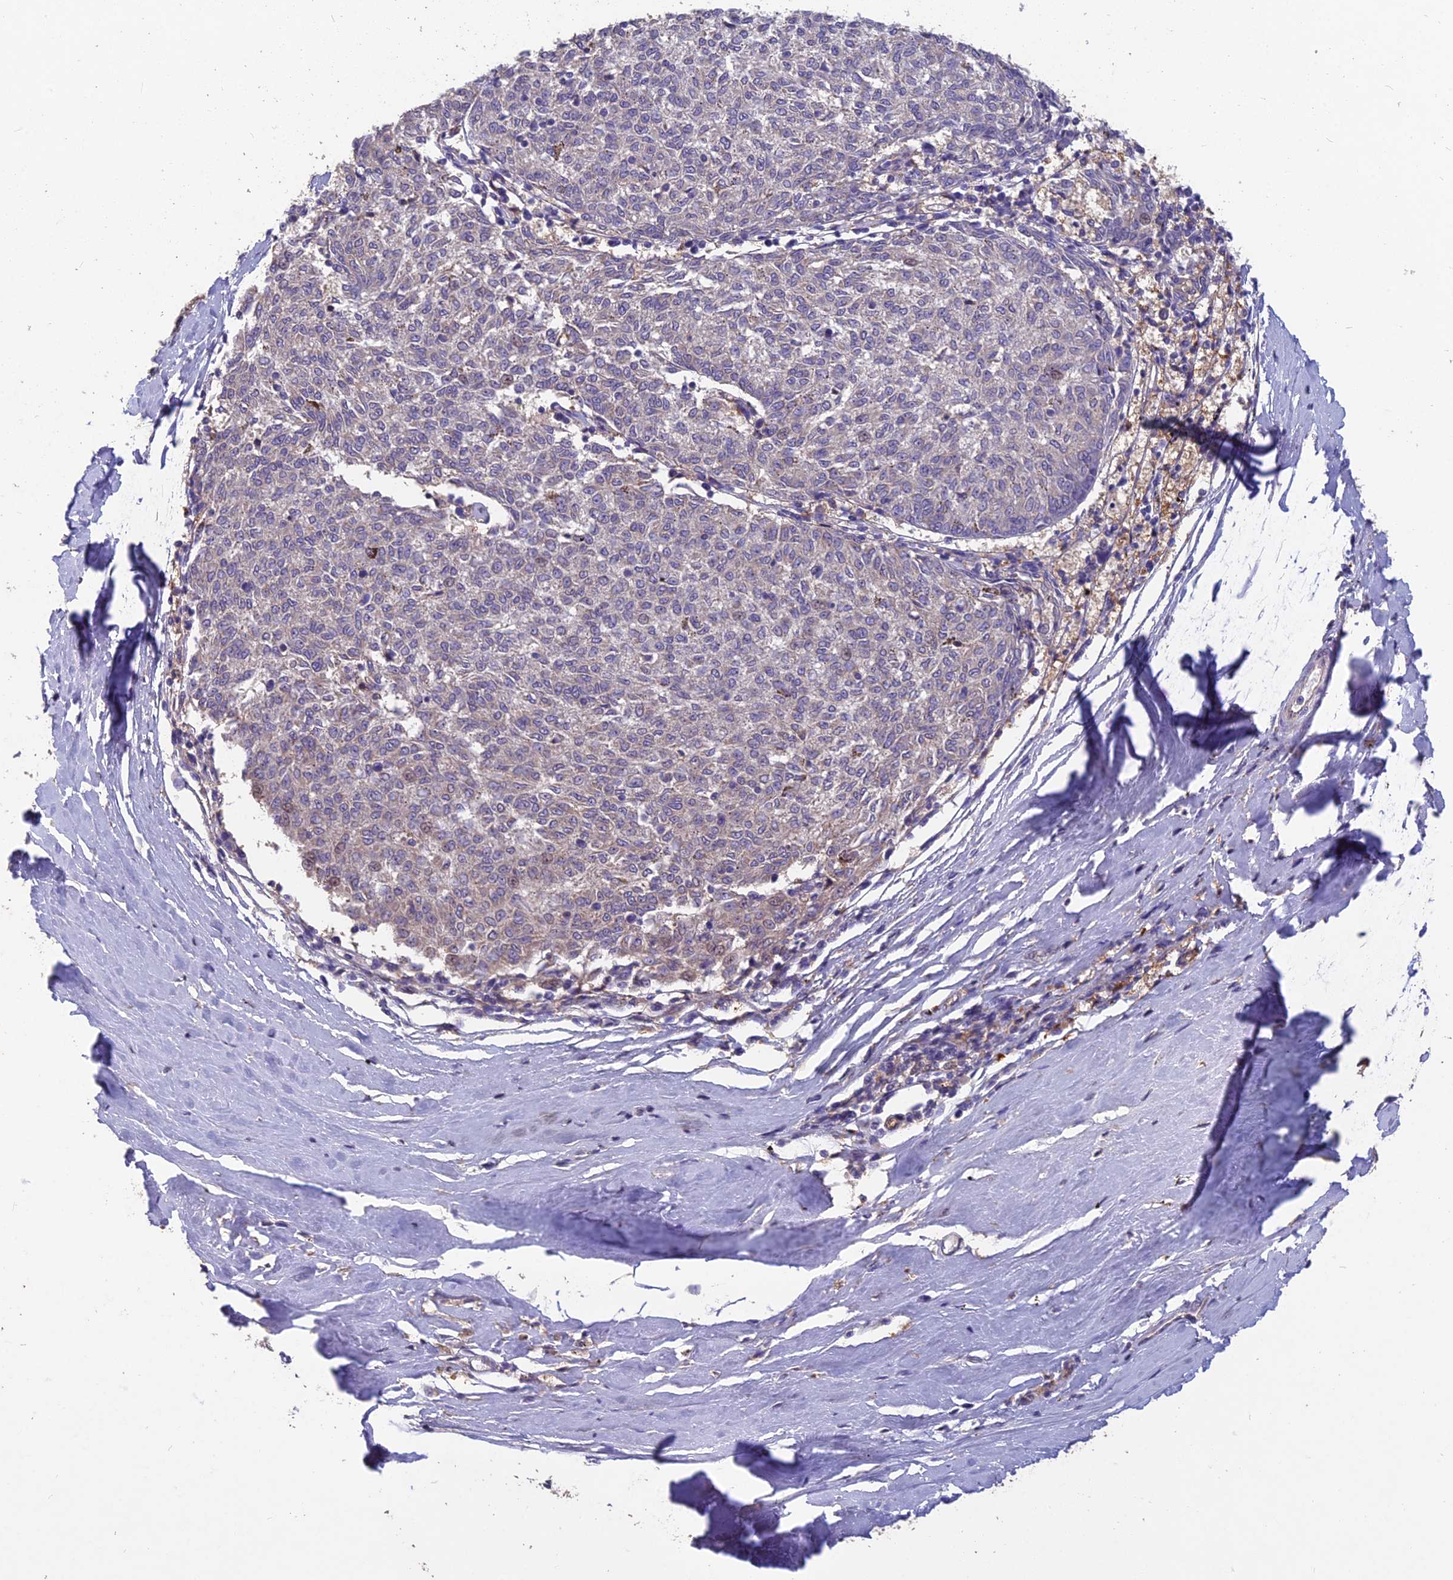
{"staining": {"intensity": "negative", "quantity": "none", "location": "none"}, "tissue": "melanoma", "cell_type": "Tumor cells", "image_type": "cancer", "snomed": [{"axis": "morphology", "description": "Malignant melanoma, NOS"}, {"axis": "topography", "description": "Skin"}], "caption": "Immunohistochemical staining of human malignant melanoma exhibits no significant positivity in tumor cells.", "gene": "CEACAM16", "patient": {"sex": "female", "age": 72}}